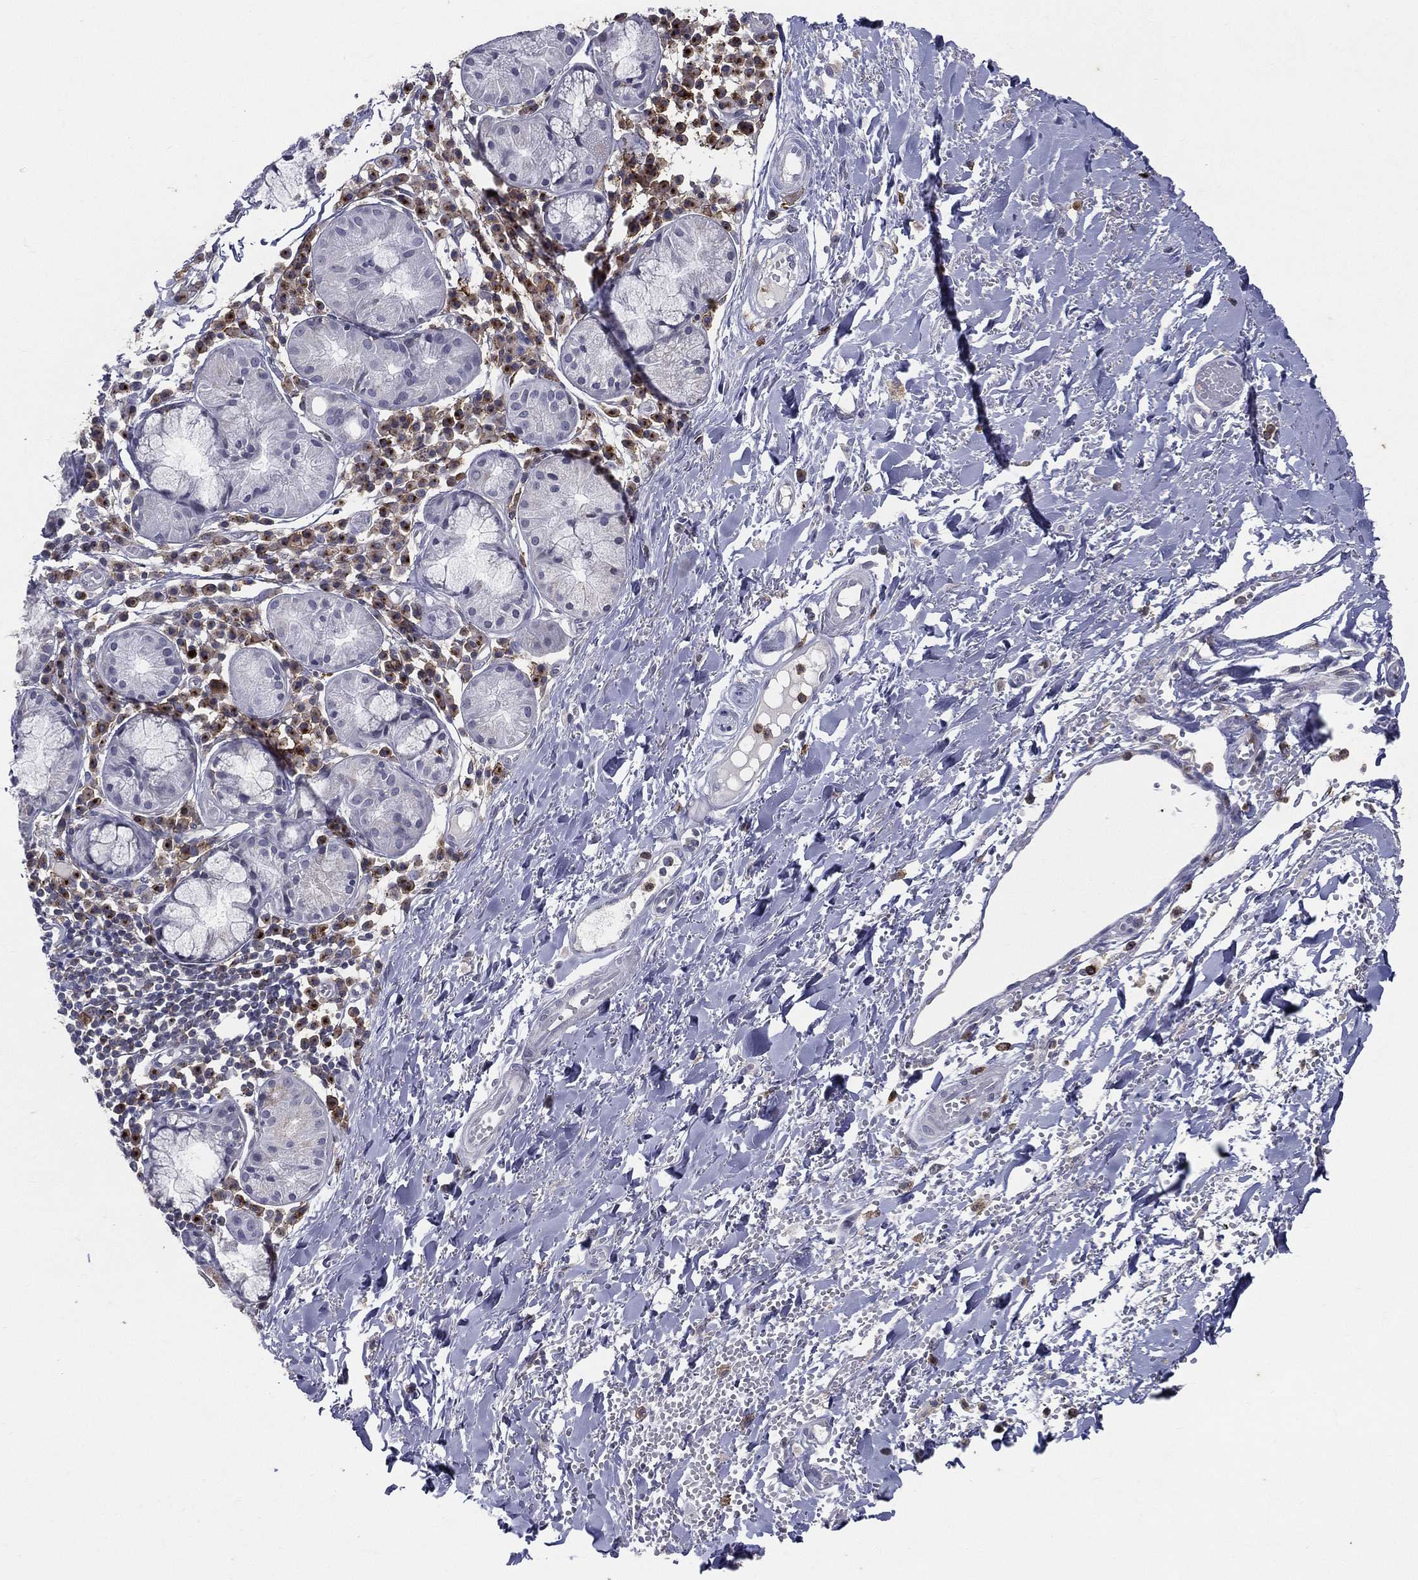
{"staining": {"intensity": "negative", "quantity": "none", "location": "none"}, "tissue": "adipose tissue", "cell_type": "Adipocytes", "image_type": "normal", "snomed": [{"axis": "morphology", "description": "Normal tissue, NOS"}, {"axis": "topography", "description": "Cartilage tissue"}], "caption": "Immunohistochemistry (IHC) micrograph of normal adipose tissue: adipose tissue stained with DAB reveals no significant protein positivity in adipocytes.", "gene": "EVI2B", "patient": {"sex": "male", "age": 81}}